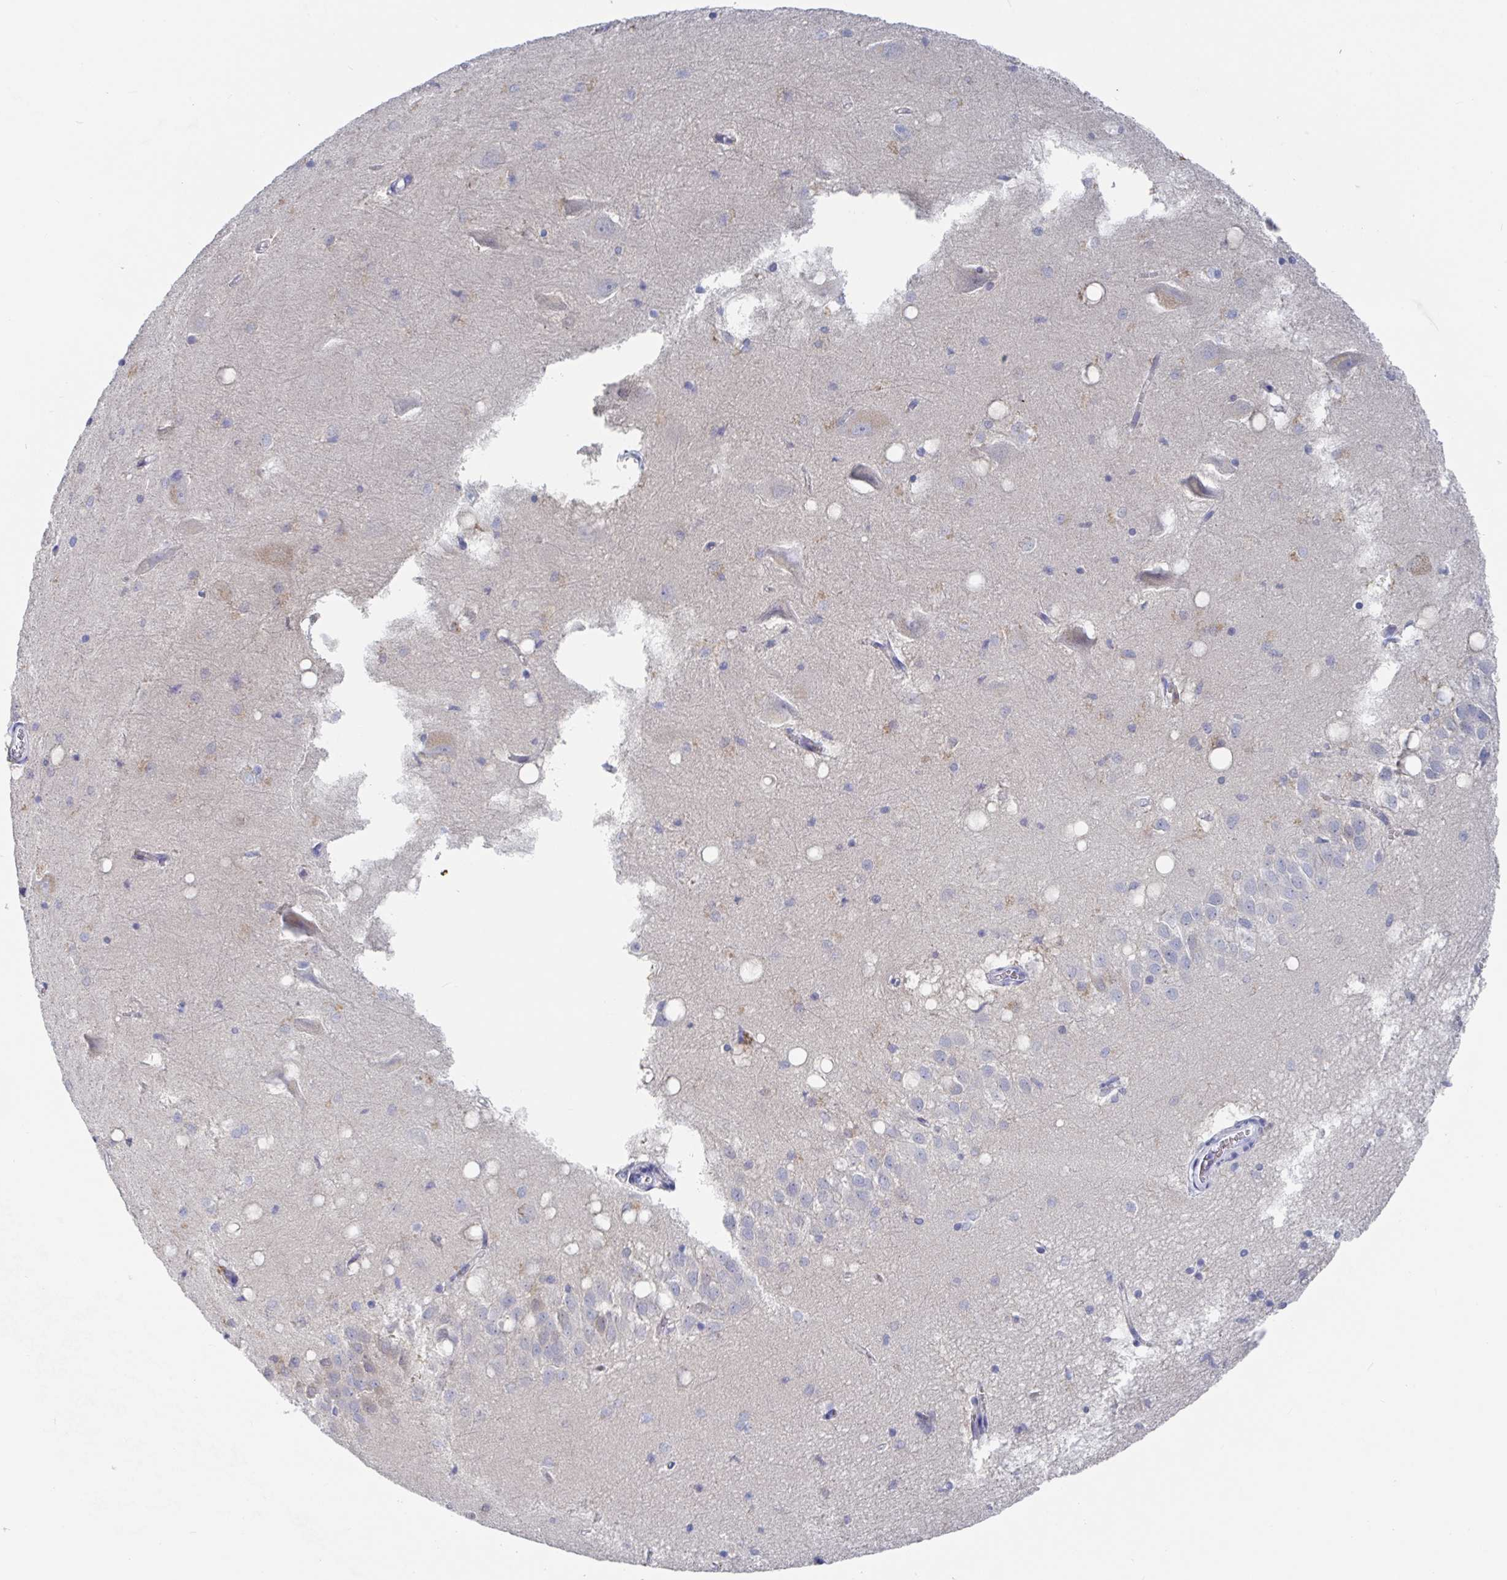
{"staining": {"intensity": "negative", "quantity": "none", "location": "none"}, "tissue": "hippocampus", "cell_type": "Glial cells", "image_type": "normal", "snomed": [{"axis": "morphology", "description": "Normal tissue, NOS"}, {"axis": "topography", "description": "Hippocampus"}], "caption": "An IHC micrograph of benign hippocampus is shown. There is no staining in glial cells of hippocampus. The staining was performed using DAB to visualize the protein expression in brown, while the nuclei were stained in blue with hematoxylin (Magnification: 20x).", "gene": "GPR148", "patient": {"sex": "male", "age": 58}}